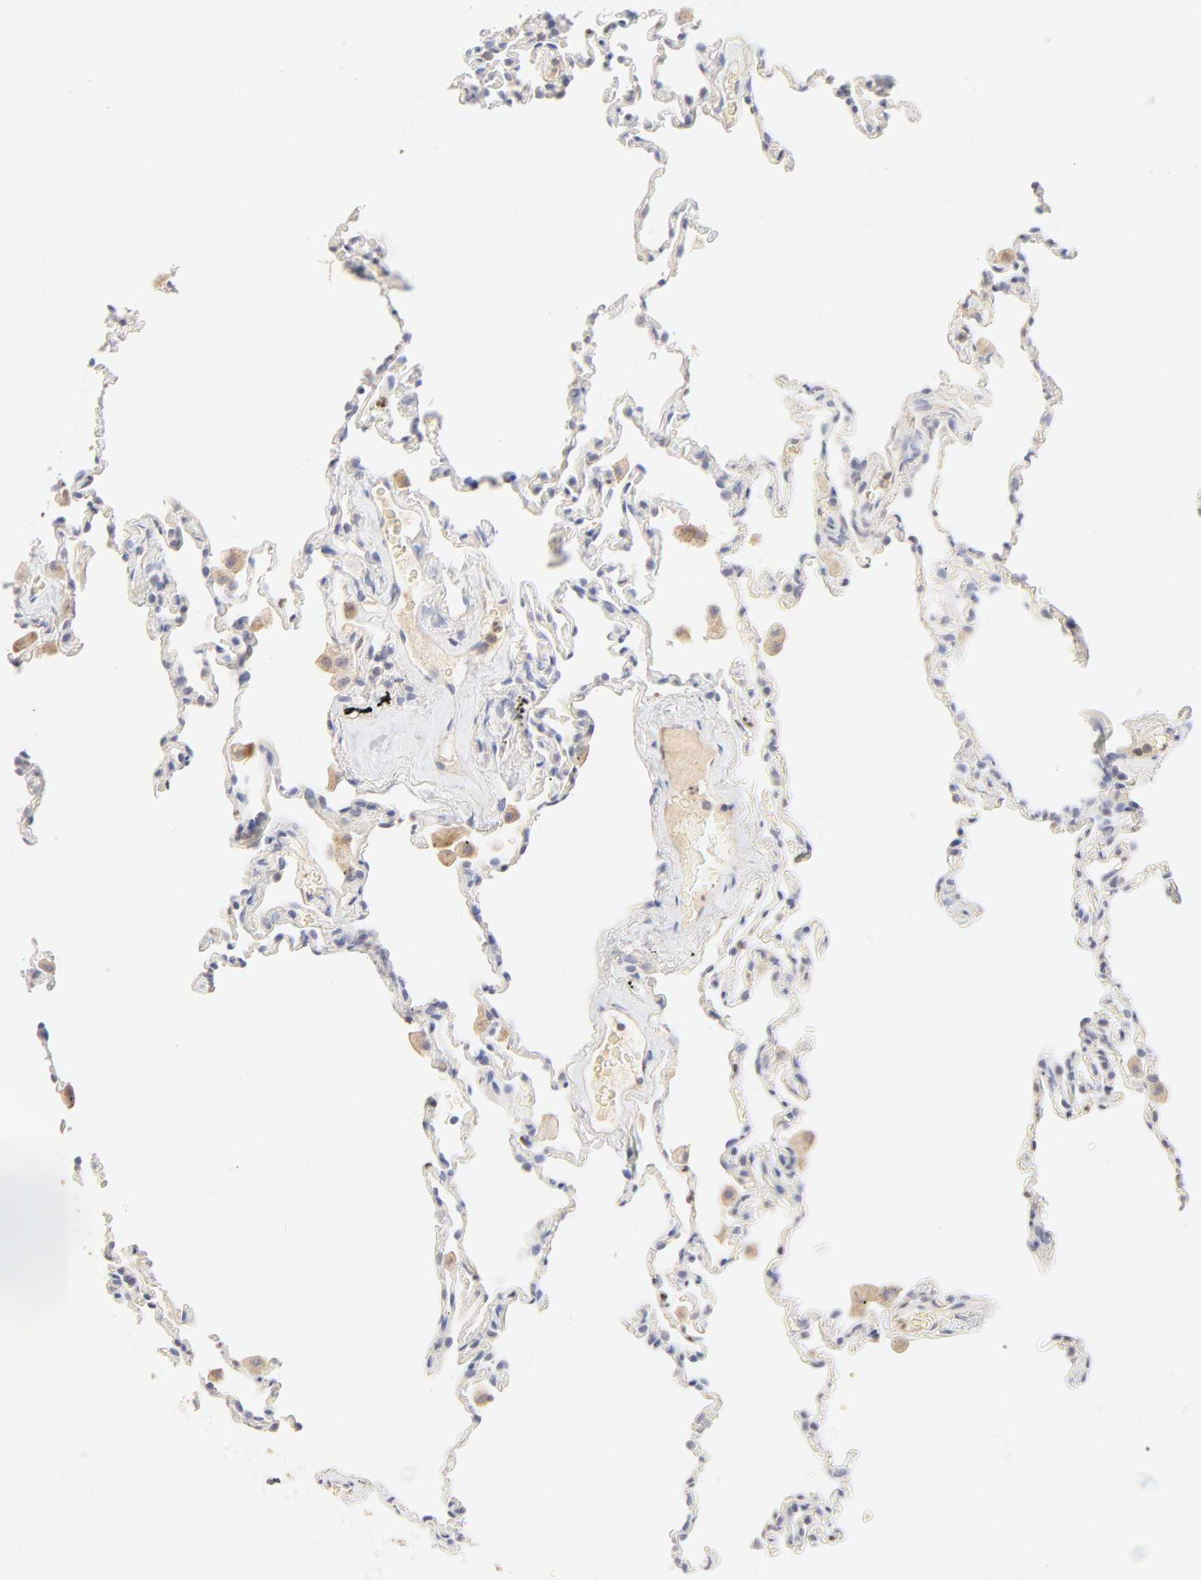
{"staining": {"intensity": "negative", "quantity": "none", "location": "none"}, "tissue": "lung", "cell_type": "Alveolar cells", "image_type": "normal", "snomed": [{"axis": "morphology", "description": "Normal tissue, NOS"}, {"axis": "morphology", "description": "Soft tissue tumor metastatic"}, {"axis": "topography", "description": "Lung"}], "caption": "An IHC image of benign lung is shown. There is no staining in alveolar cells of lung.", "gene": "MTERF2", "patient": {"sex": "male", "age": 59}}